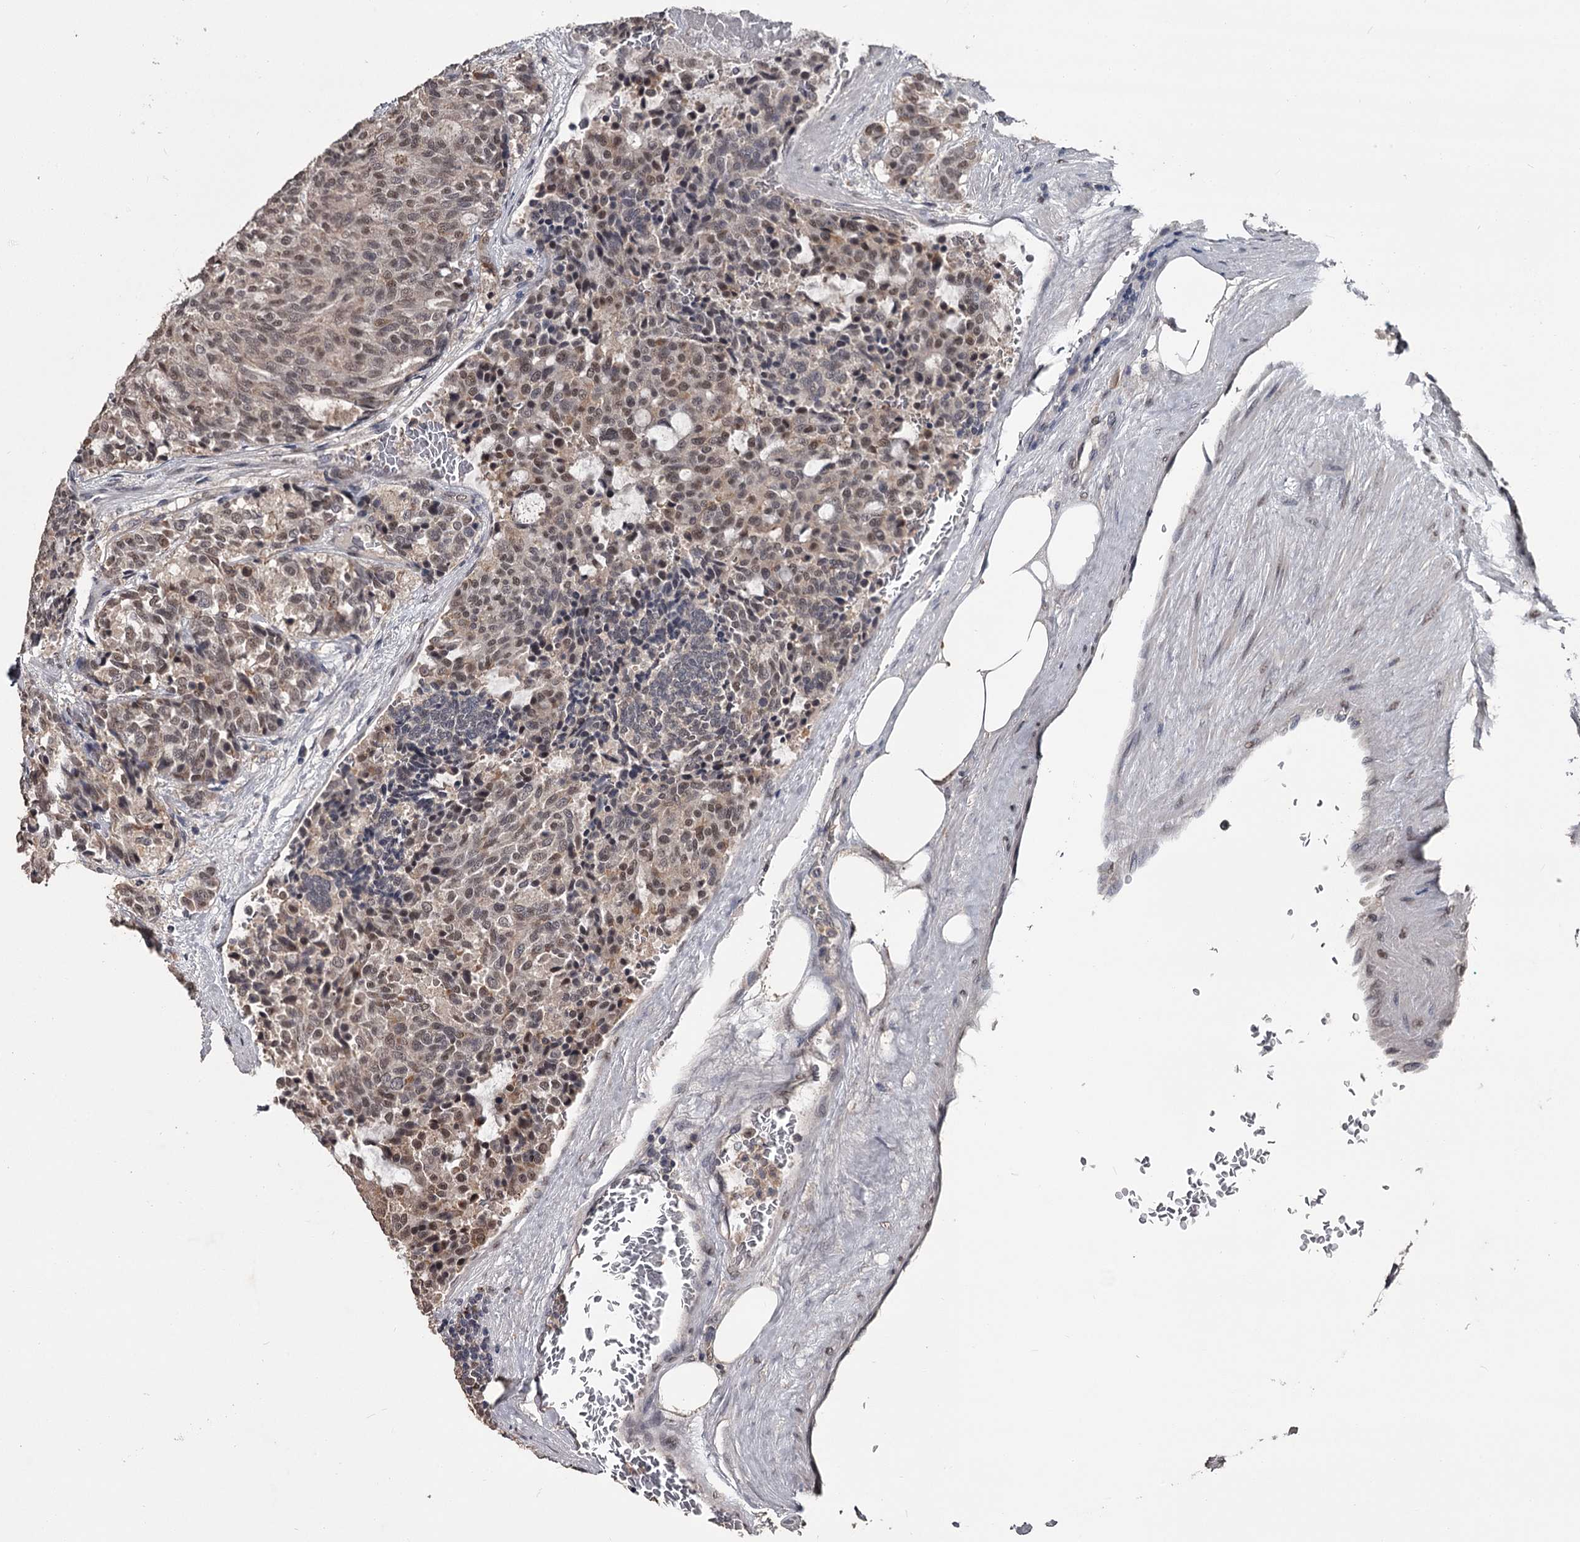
{"staining": {"intensity": "moderate", "quantity": ">75%", "location": "nuclear"}, "tissue": "carcinoid", "cell_type": "Tumor cells", "image_type": "cancer", "snomed": [{"axis": "morphology", "description": "Carcinoid, malignant, NOS"}, {"axis": "topography", "description": "Pancreas"}], "caption": "Approximately >75% of tumor cells in human carcinoid display moderate nuclear protein expression as visualized by brown immunohistochemical staining.", "gene": "PRPF40B", "patient": {"sex": "female", "age": 54}}